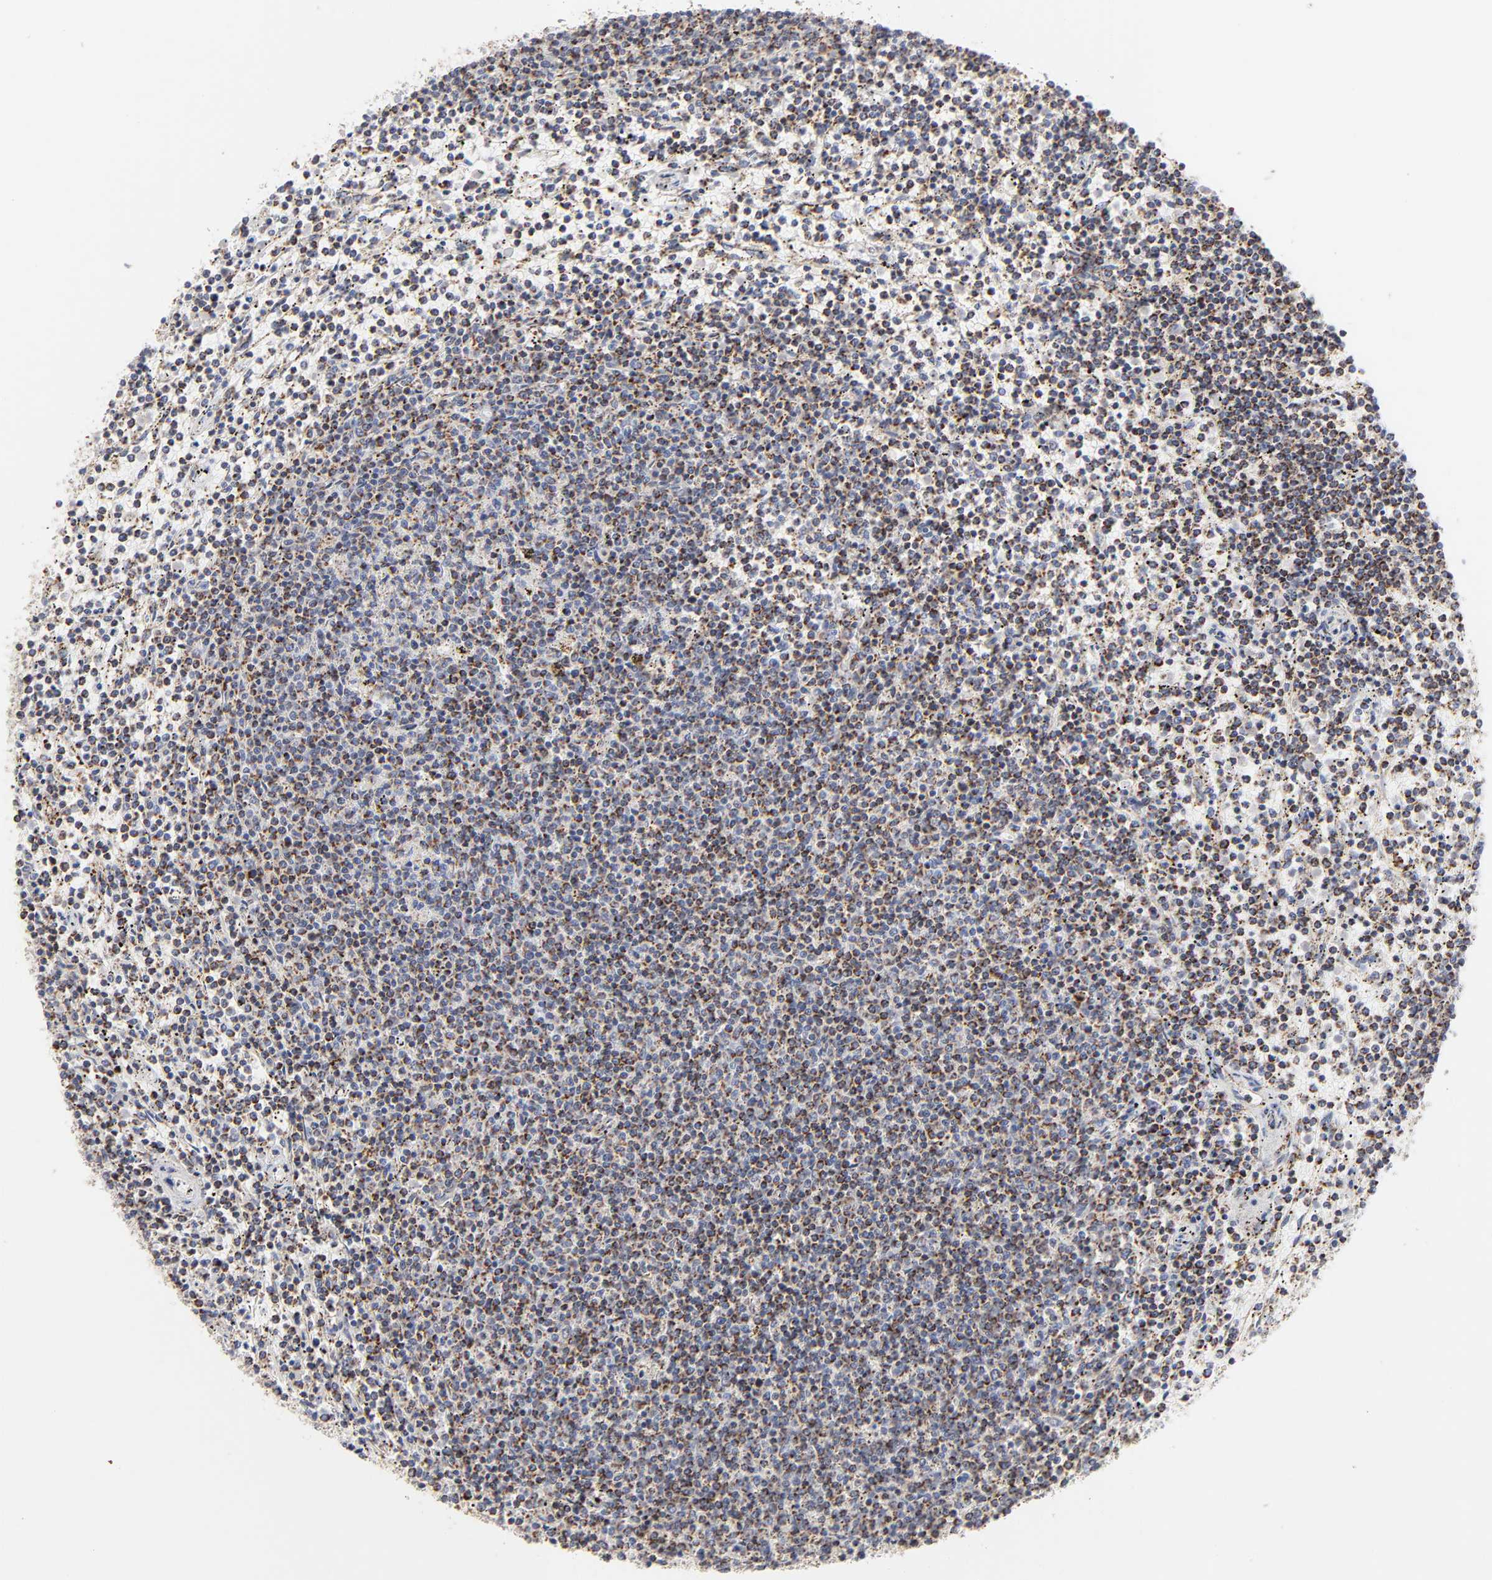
{"staining": {"intensity": "strong", "quantity": ">75%", "location": "cytoplasmic/membranous"}, "tissue": "lymphoma", "cell_type": "Tumor cells", "image_type": "cancer", "snomed": [{"axis": "morphology", "description": "Malignant lymphoma, non-Hodgkin's type, Low grade"}, {"axis": "topography", "description": "Spleen"}], "caption": "An immunohistochemistry photomicrograph of neoplastic tissue is shown. Protein staining in brown shows strong cytoplasmic/membranous positivity in malignant lymphoma, non-Hodgkin's type (low-grade) within tumor cells.", "gene": "ASB3", "patient": {"sex": "female", "age": 50}}